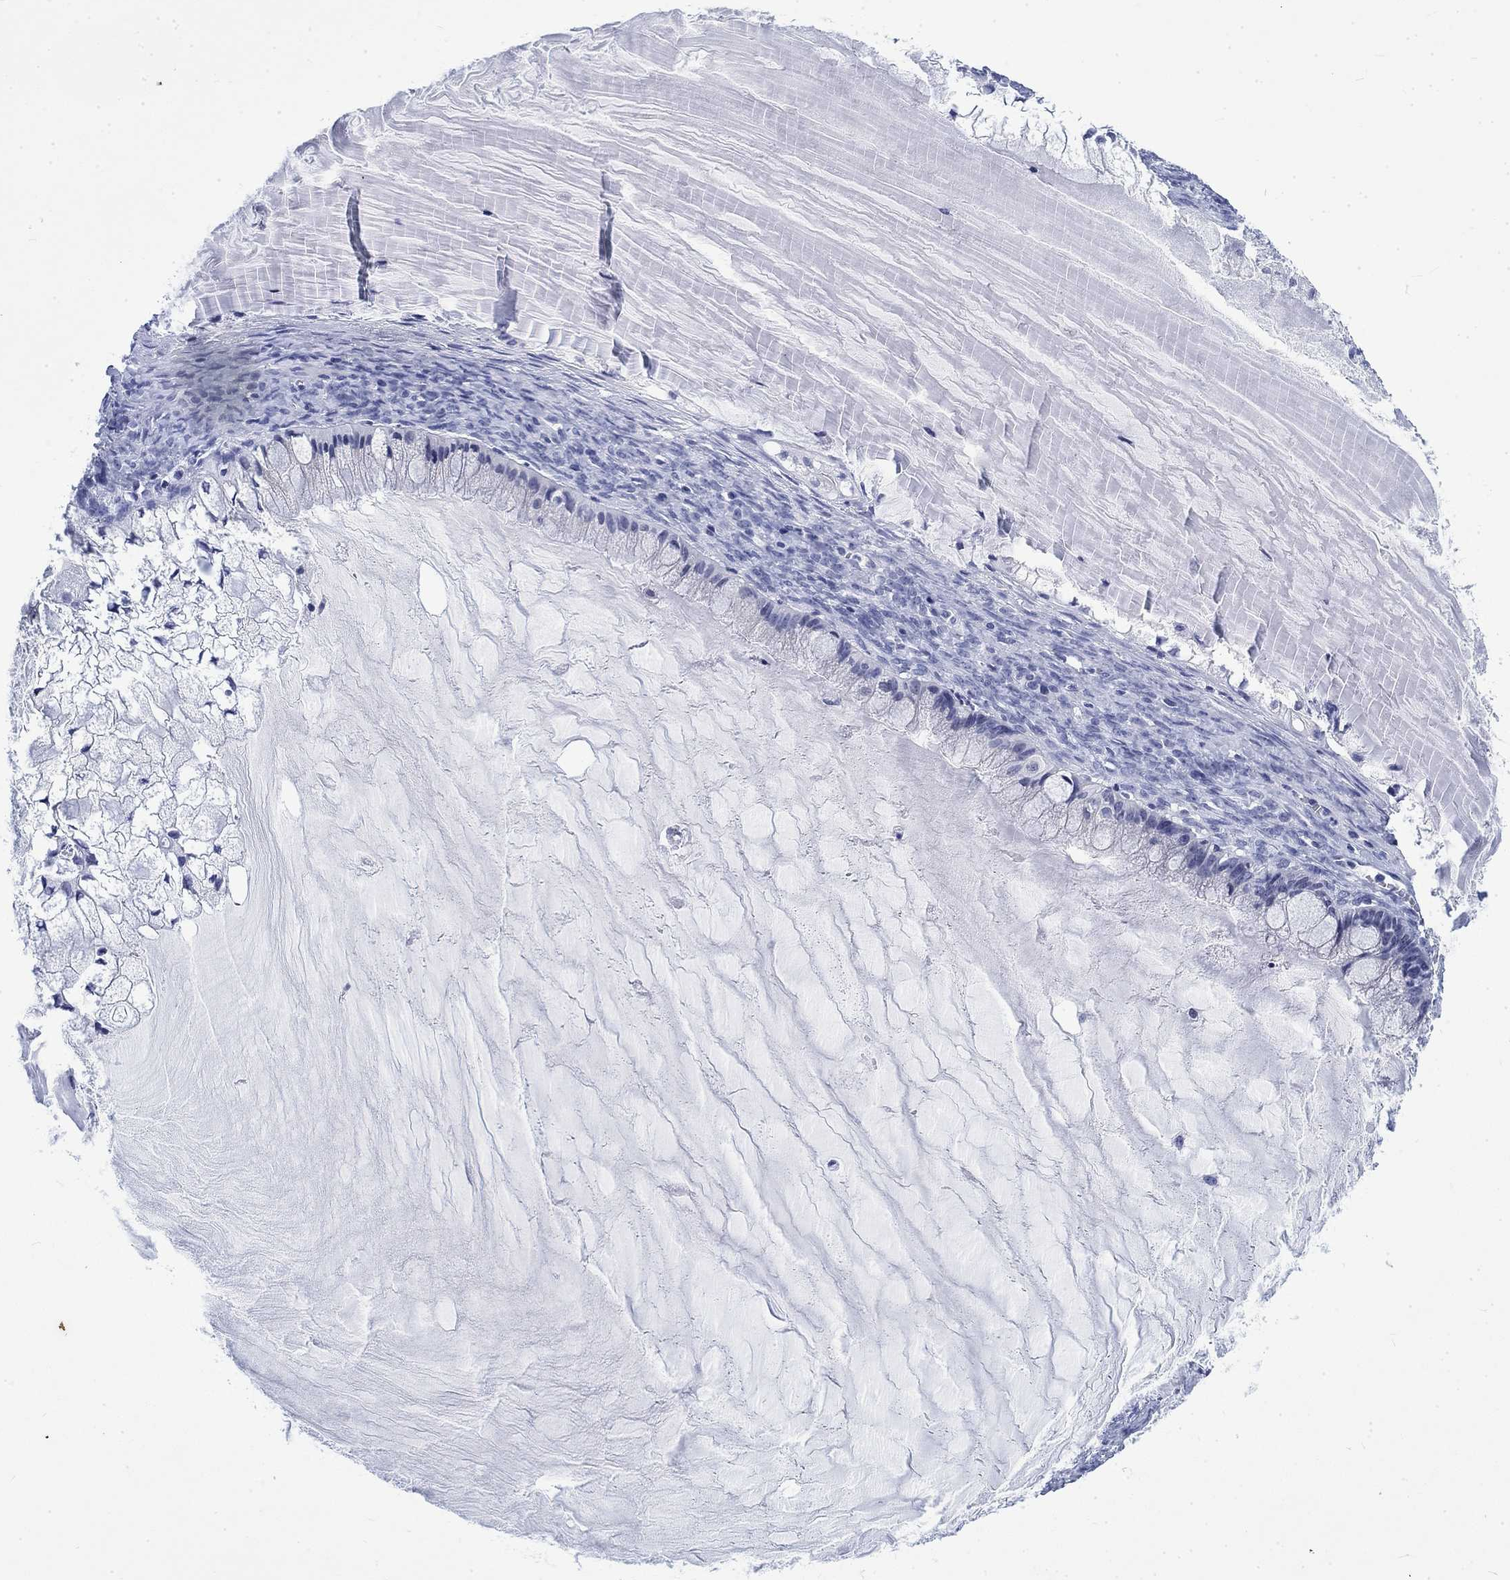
{"staining": {"intensity": "negative", "quantity": "none", "location": "none"}, "tissue": "ovarian cancer", "cell_type": "Tumor cells", "image_type": "cancer", "snomed": [{"axis": "morphology", "description": "Cystadenocarcinoma, mucinous, NOS"}, {"axis": "topography", "description": "Ovary"}], "caption": "Immunohistochemistry (IHC) image of neoplastic tissue: human ovarian mucinous cystadenocarcinoma stained with DAB (3,3'-diaminobenzidine) displays no significant protein expression in tumor cells.", "gene": "KRT76", "patient": {"sex": "female", "age": 57}}